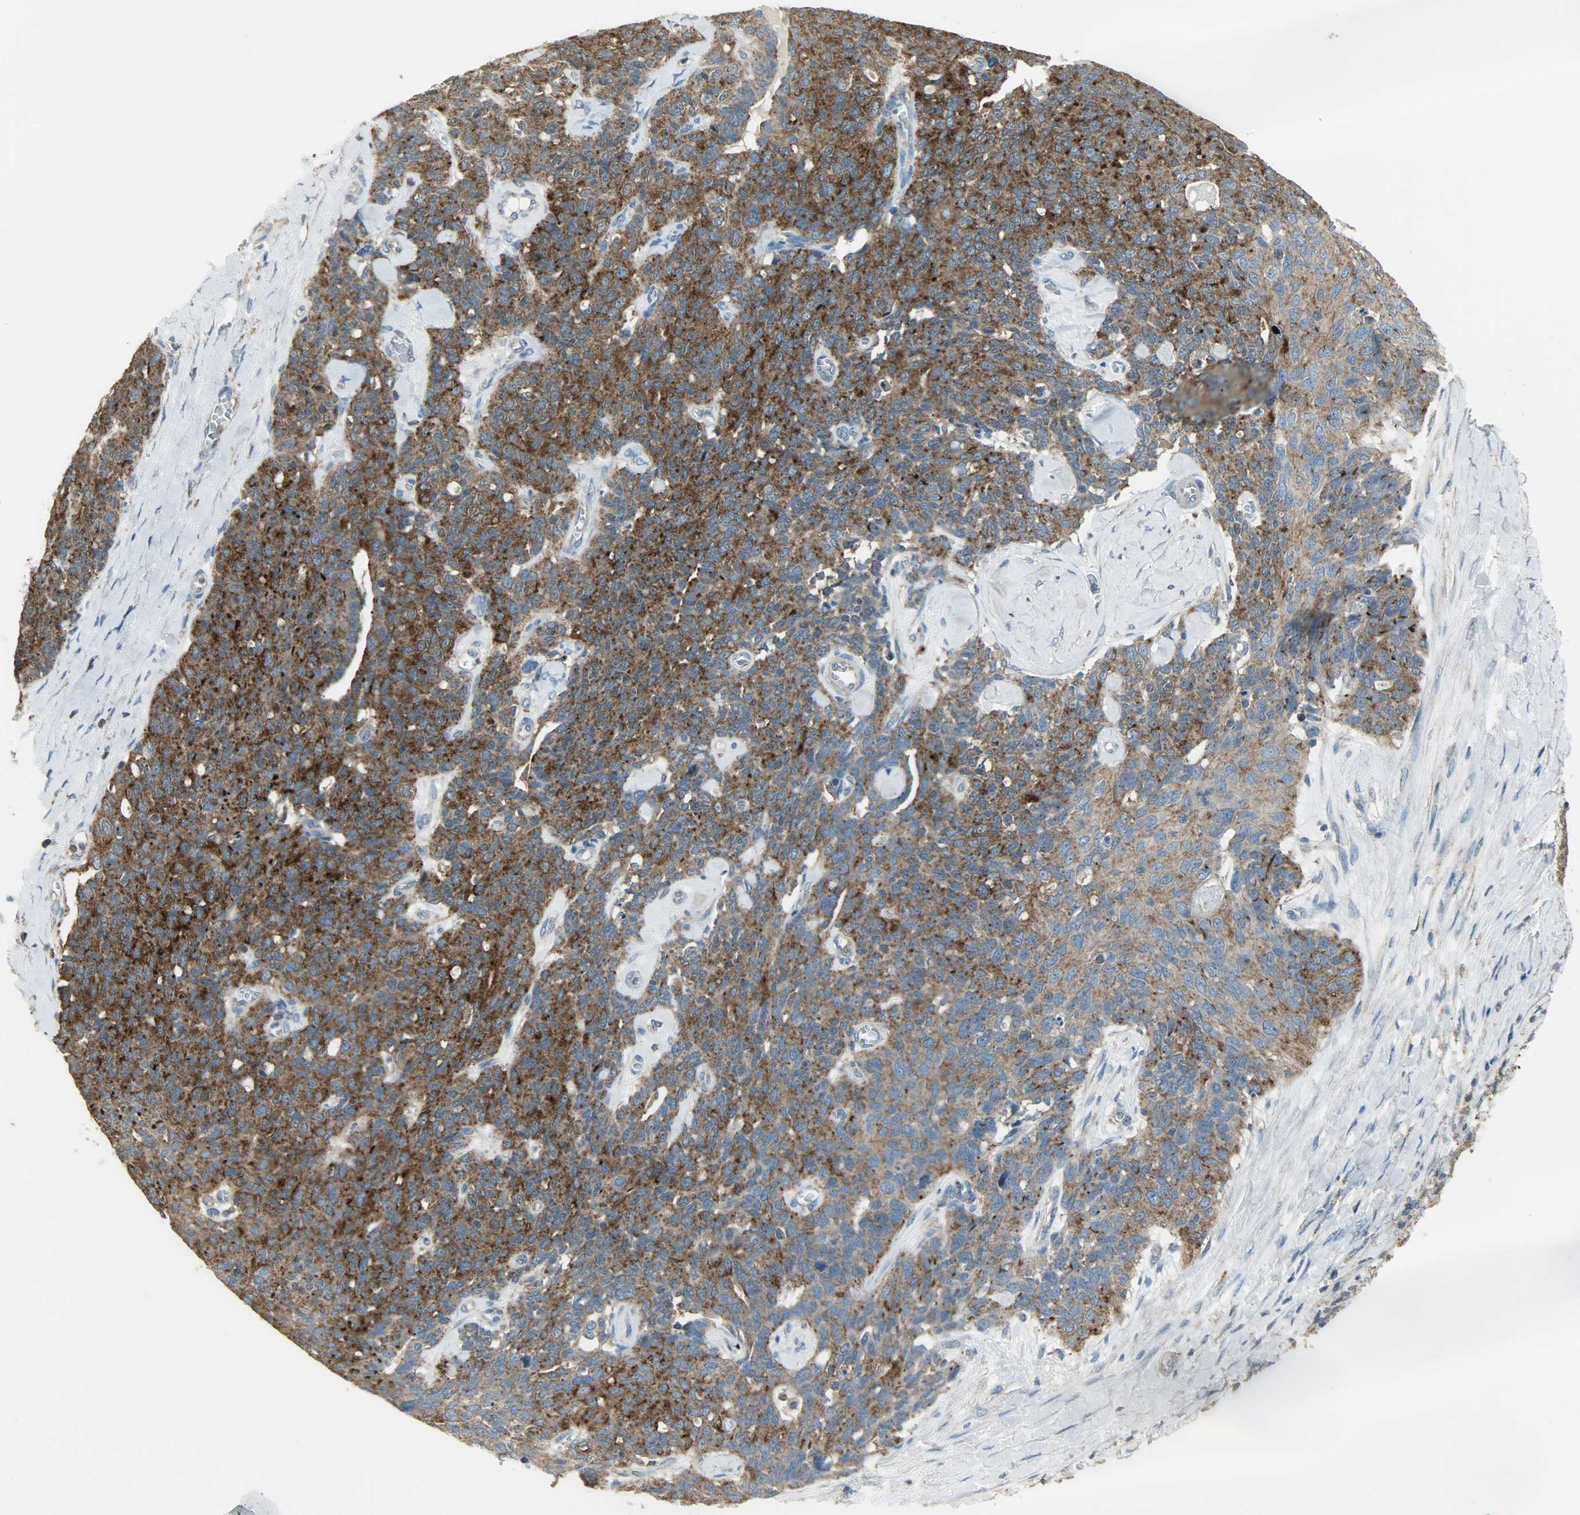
{"staining": {"intensity": "strong", "quantity": ">75%", "location": "cytoplasmic/membranous"}, "tissue": "ovarian cancer", "cell_type": "Tumor cells", "image_type": "cancer", "snomed": [{"axis": "morphology", "description": "Carcinoma, endometroid"}, {"axis": "topography", "description": "Ovary"}], "caption": "A brown stain shows strong cytoplasmic/membranous staining of a protein in human ovarian cancer (endometroid carcinoma) tumor cells.", "gene": "DNAJA4", "patient": {"sex": "female", "age": 60}}